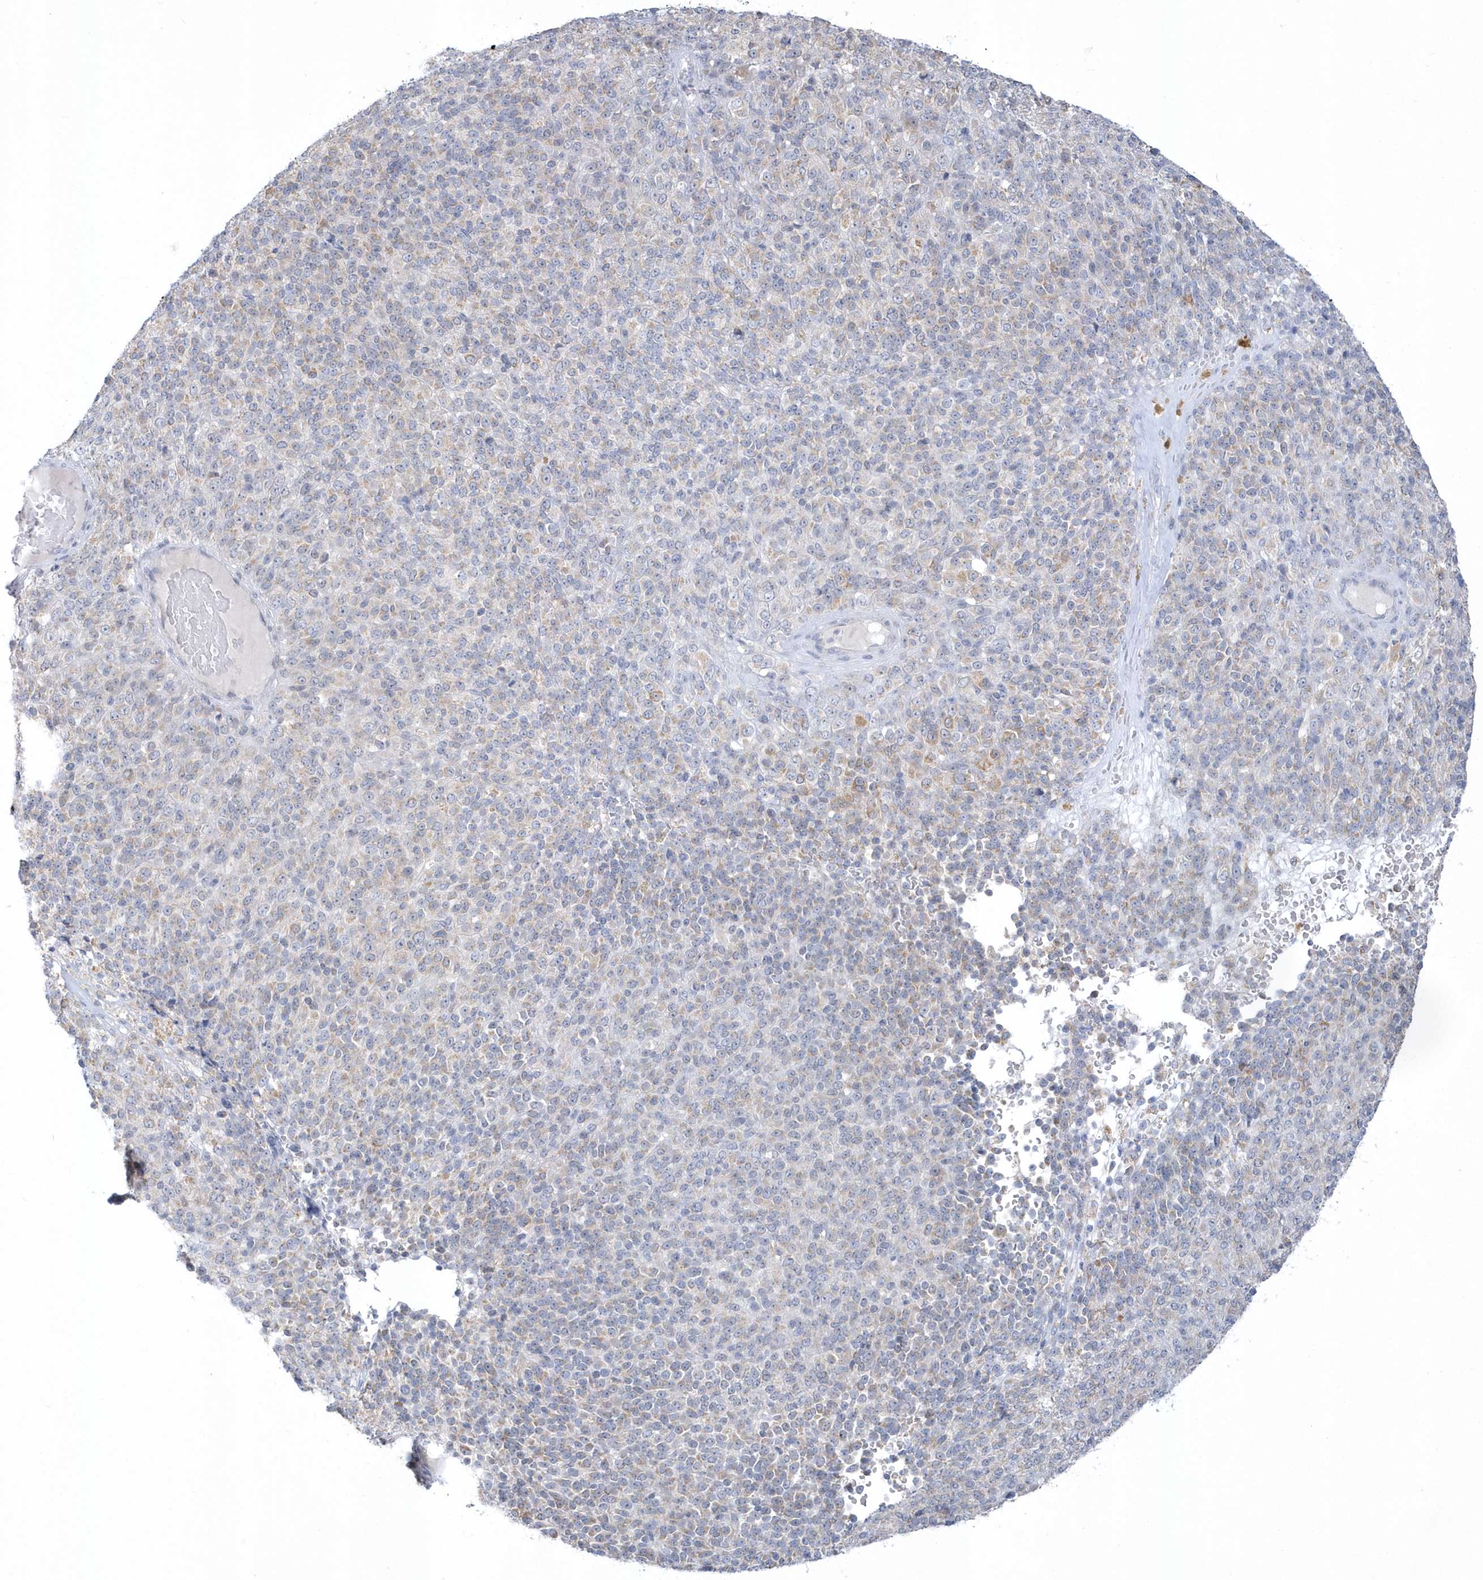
{"staining": {"intensity": "weak", "quantity": "<25%", "location": "cytoplasmic/membranous"}, "tissue": "melanoma", "cell_type": "Tumor cells", "image_type": "cancer", "snomed": [{"axis": "morphology", "description": "Malignant melanoma, Metastatic site"}, {"axis": "topography", "description": "Brain"}], "caption": "Image shows no protein positivity in tumor cells of malignant melanoma (metastatic site) tissue.", "gene": "PCBD1", "patient": {"sex": "female", "age": 56}}